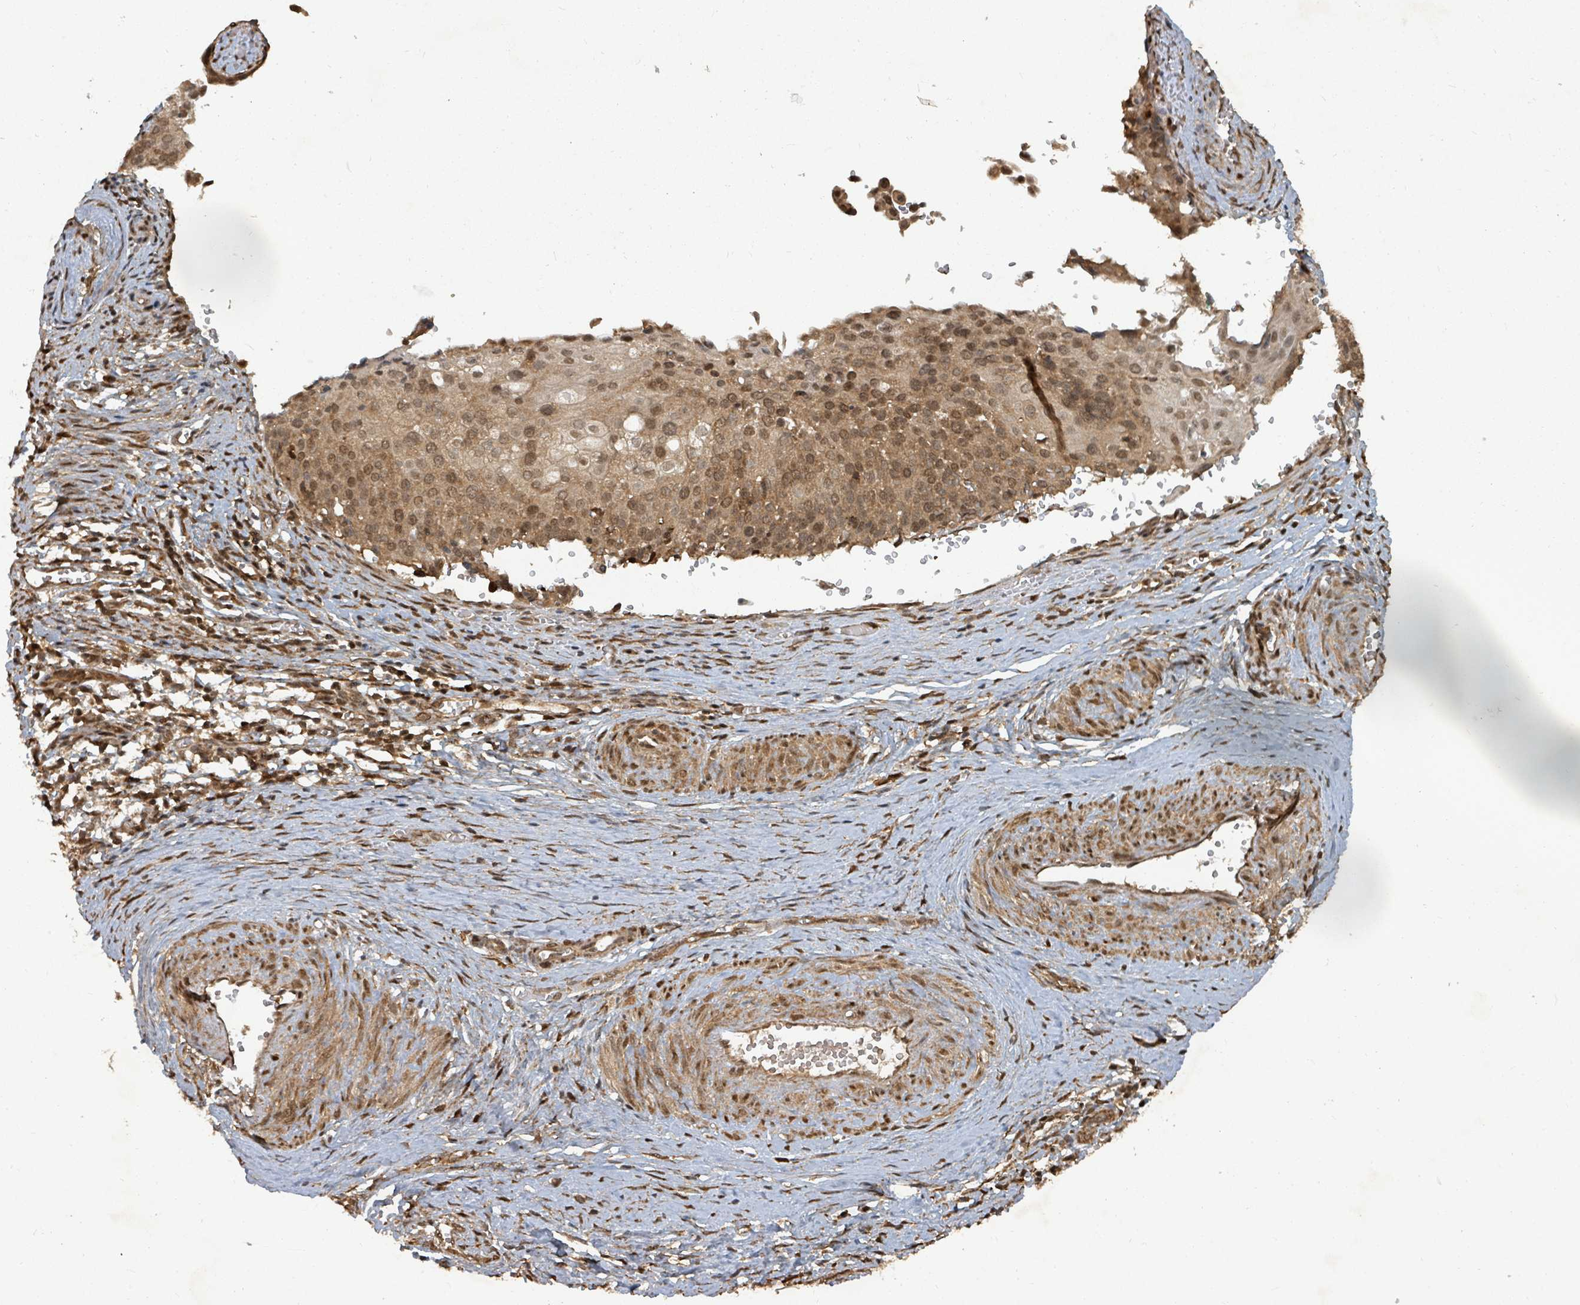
{"staining": {"intensity": "moderate", "quantity": ">75%", "location": "cytoplasmic/membranous,nuclear"}, "tissue": "cervical cancer", "cell_type": "Tumor cells", "image_type": "cancer", "snomed": [{"axis": "morphology", "description": "Squamous cell carcinoma, NOS"}, {"axis": "topography", "description": "Cervix"}], "caption": "Human cervical cancer stained for a protein (brown) displays moderate cytoplasmic/membranous and nuclear positive positivity in about >75% of tumor cells.", "gene": "KDM4E", "patient": {"sex": "female", "age": 44}}